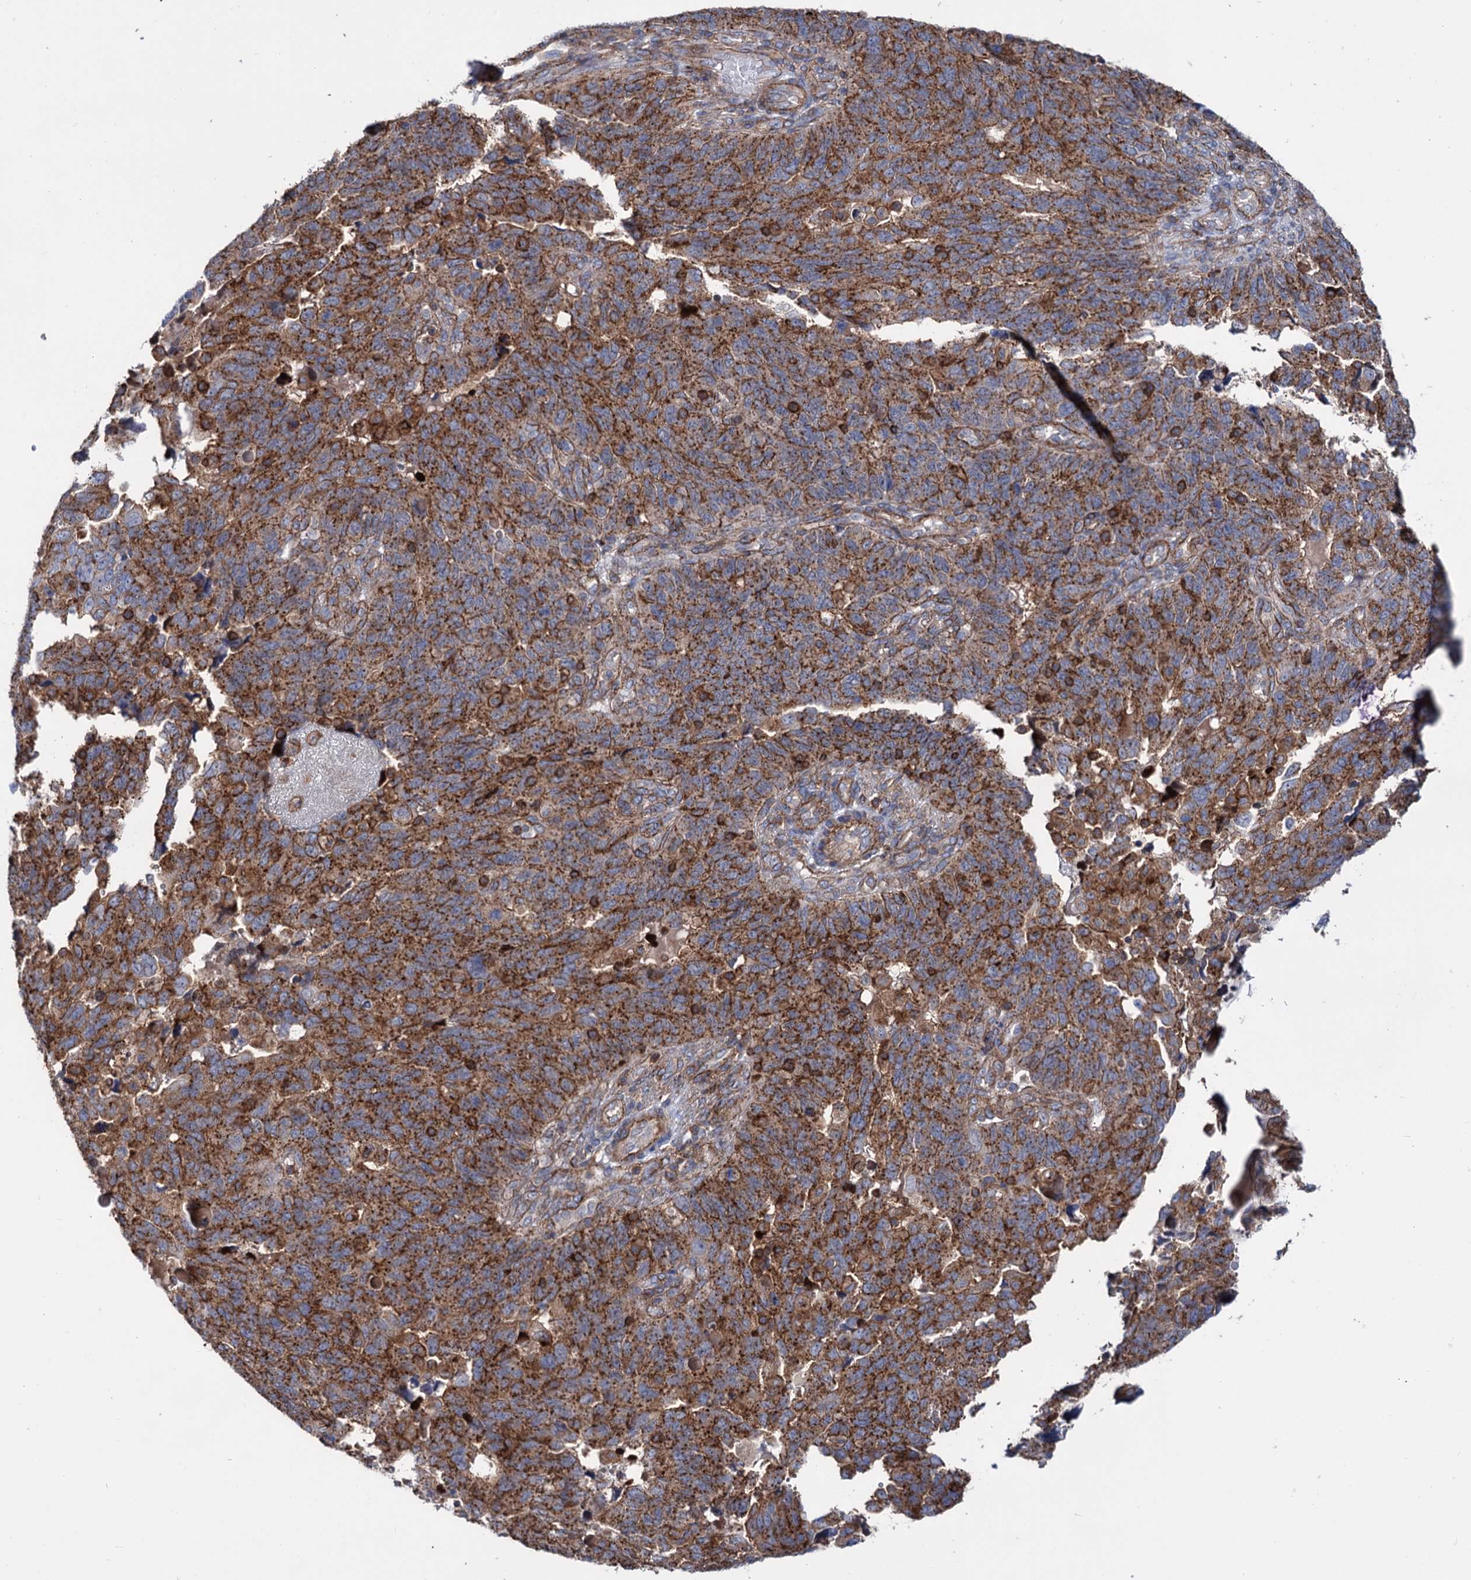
{"staining": {"intensity": "strong", "quantity": ">75%", "location": "cytoplasmic/membranous"}, "tissue": "endometrial cancer", "cell_type": "Tumor cells", "image_type": "cancer", "snomed": [{"axis": "morphology", "description": "Adenocarcinoma, NOS"}, {"axis": "topography", "description": "Endometrium"}], "caption": "Immunohistochemistry micrograph of endometrial cancer stained for a protein (brown), which reveals high levels of strong cytoplasmic/membranous expression in about >75% of tumor cells.", "gene": "DEF6", "patient": {"sex": "female", "age": 66}}